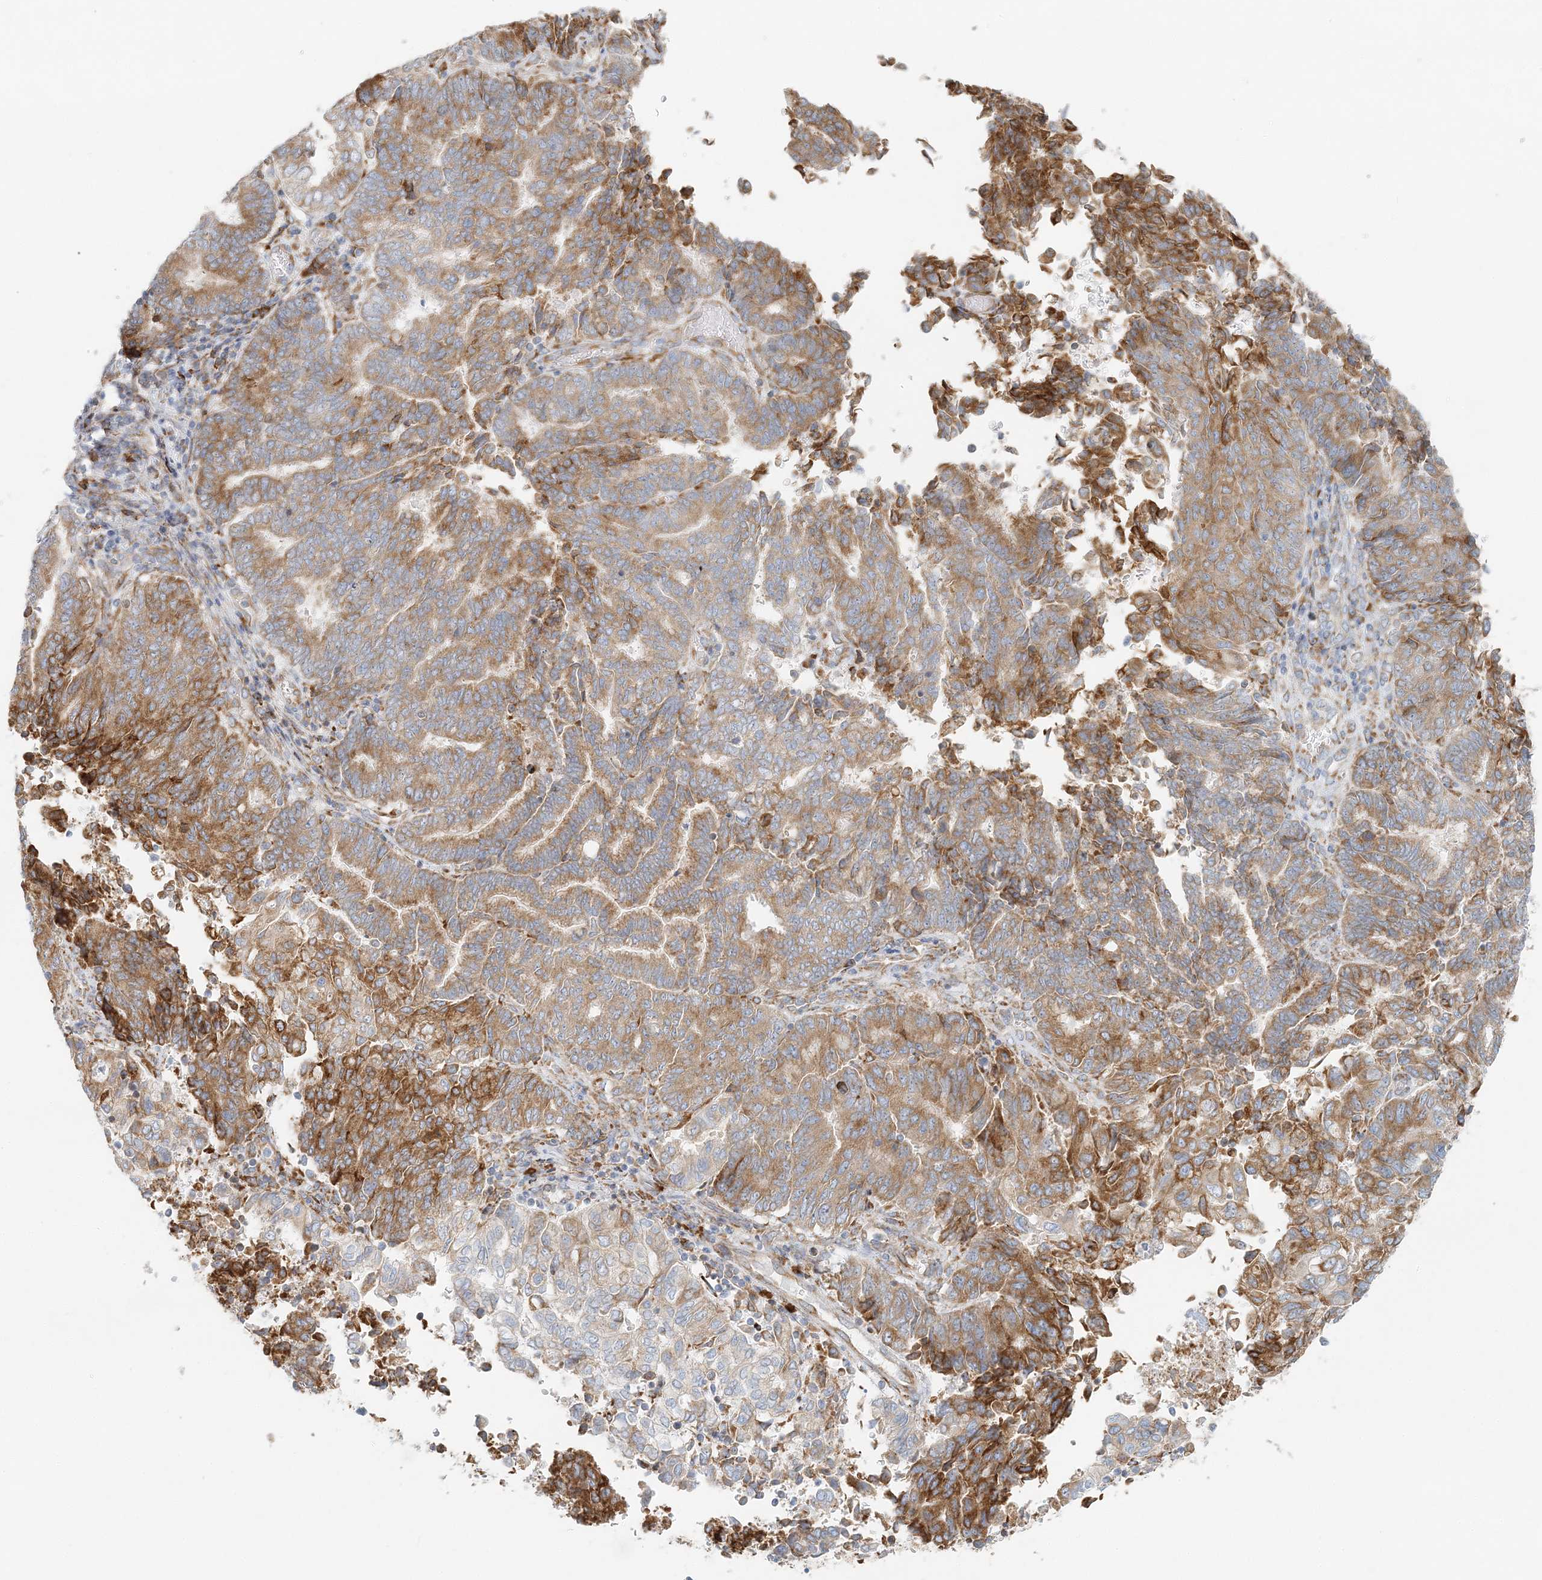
{"staining": {"intensity": "moderate", "quantity": ">75%", "location": "cytoplasmic/membranous"}, "tissue": "endometrial cancer", "cell_type": "Tumor cells", "image_type": "cancer", "snomed": [{"axis": "morphology", "description": "Adenocarcinoma, NOS"}, {"axis": "topography", "description": "Endometrium"}], "caption": "Protein staining of endometrial cancer tissue reveals moderate cytoplasmic/membranous positivity in approximately >75% of tumor cells.", "gene": "STK11IP", "patient": {"sex": "female", "age": 80}}